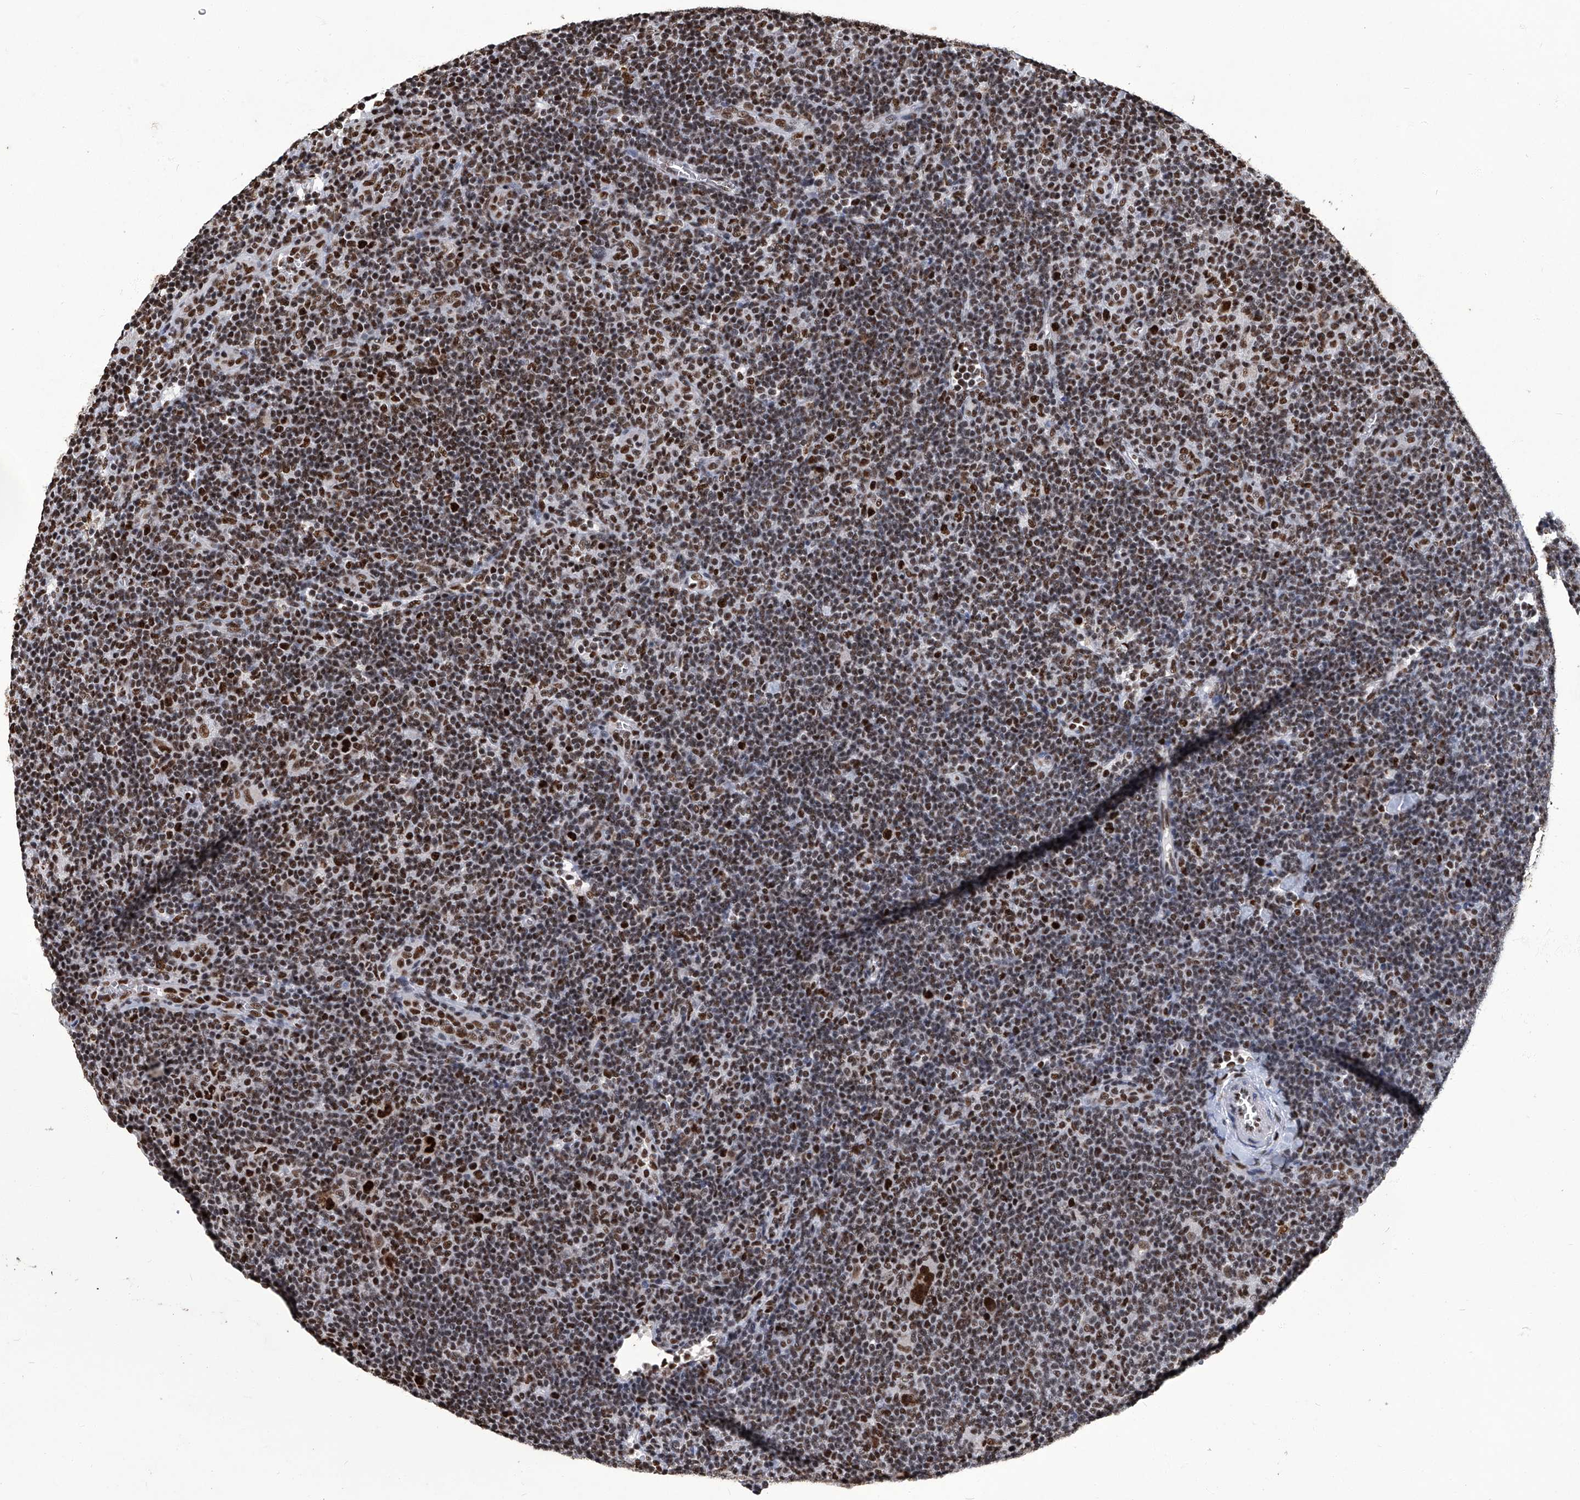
{"staining": {"intensity": "strong", "quantity": ">75%", "location": "nuclear"}, "tissue": "lymphoma", "cell_type": "Tumor cells", "image_type": "cancer", "snomed": [{"axis": "morphology", "description": "Hodgkin's disease, NOS"}, {"axis": "topography", "description": "Lymph node"}], "caption": "Immunohistochemical staining of Hodgkin's disease displays high levels of strong nuclear protein staining in approximately >75% of tumor cells.", "gene": "HBP1", "patient": {"sex": "female", "age": 57}}